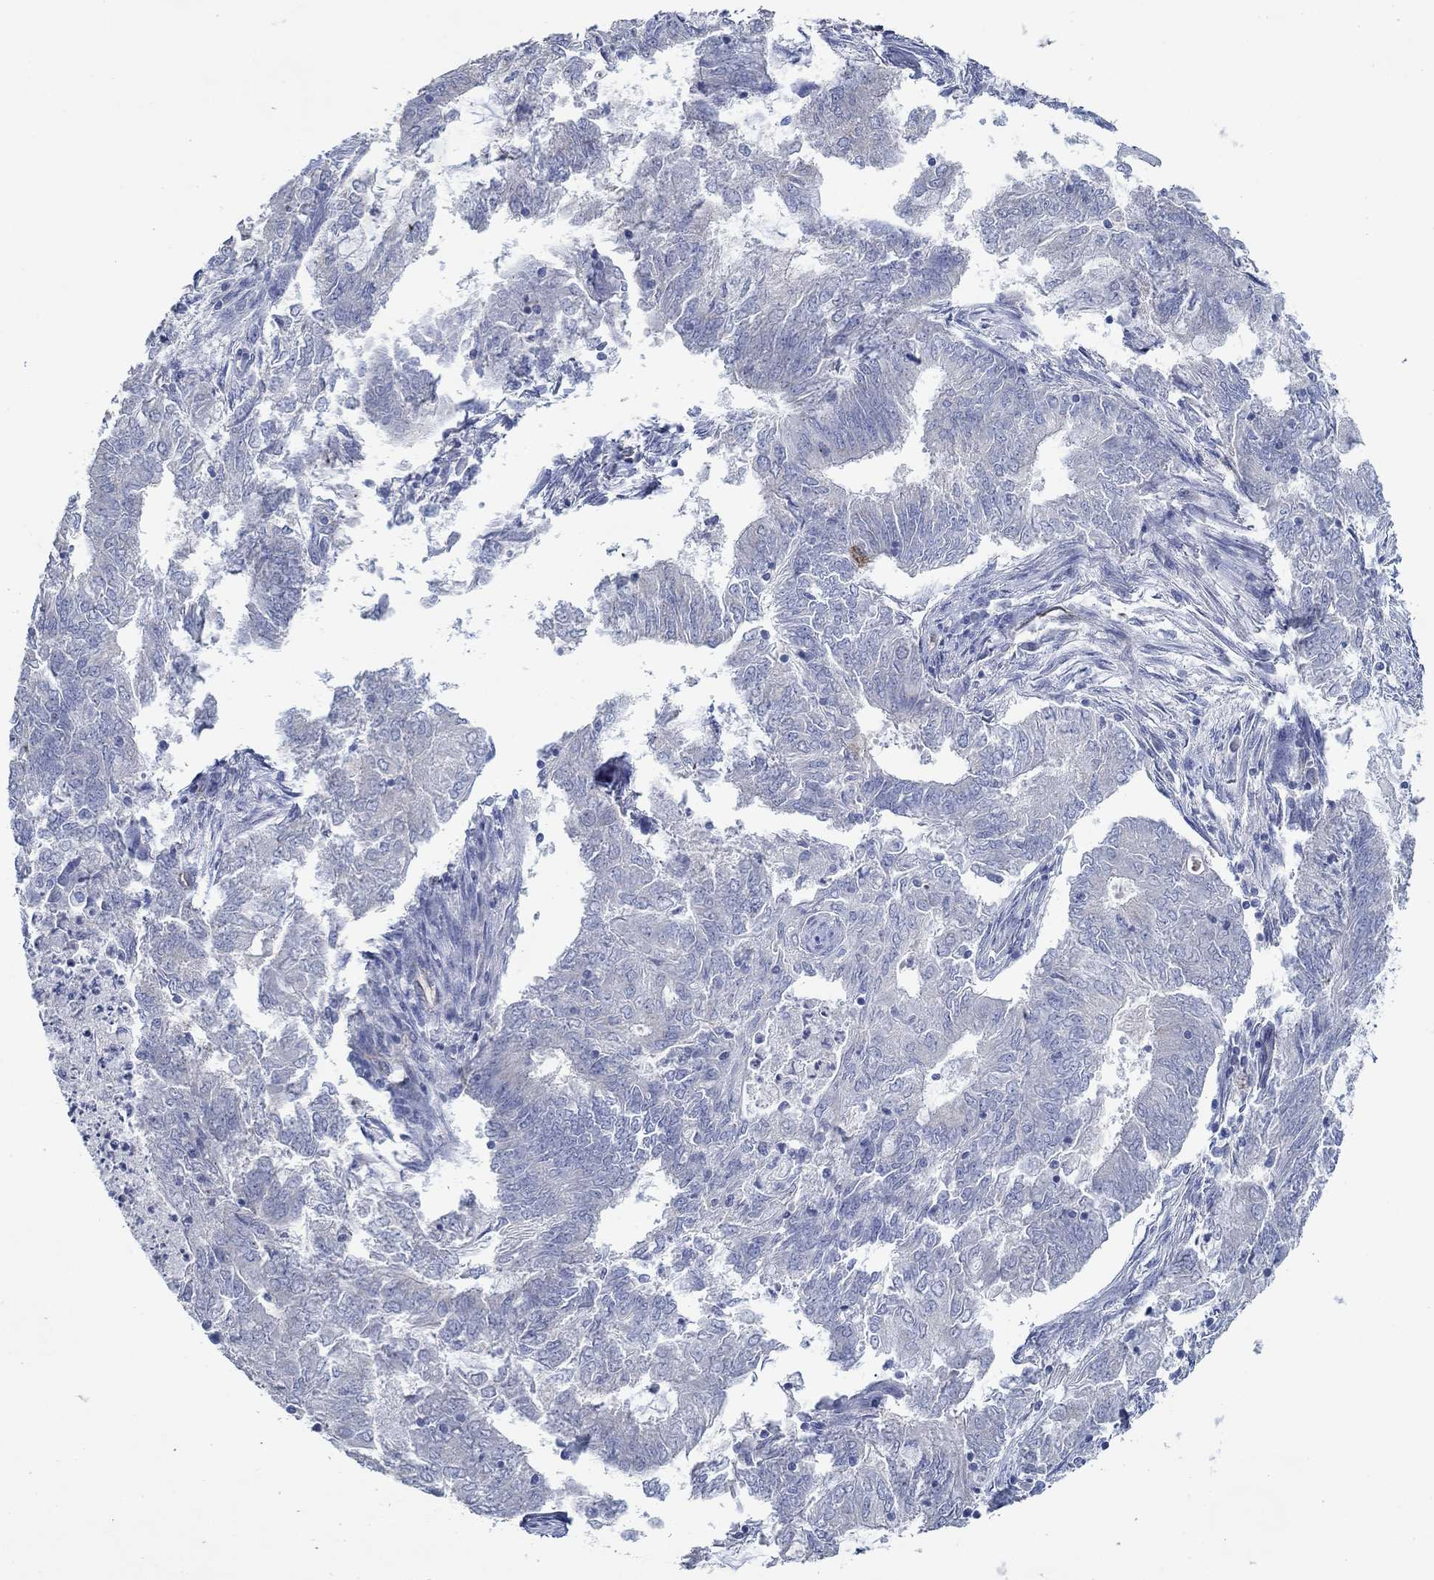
{"staining": {"intensity": "negative", "quantity": "none", "location": "none"}, "tissue": "endometrial cancer", "cell_type": "Tumor cells", "image_type": "cancer", "snomed": [{"axis": "morphology", "description": "Adenocarcinoma, NOS"}, {"axis": "topography", "description": "Endometrium"}], "caption": "Immunohistochemical staining of endometrial cancer demonstrates no significant staining in tumor cells.", "gene": "GJA5", "patient": {"sex": "female", "age": 62}}